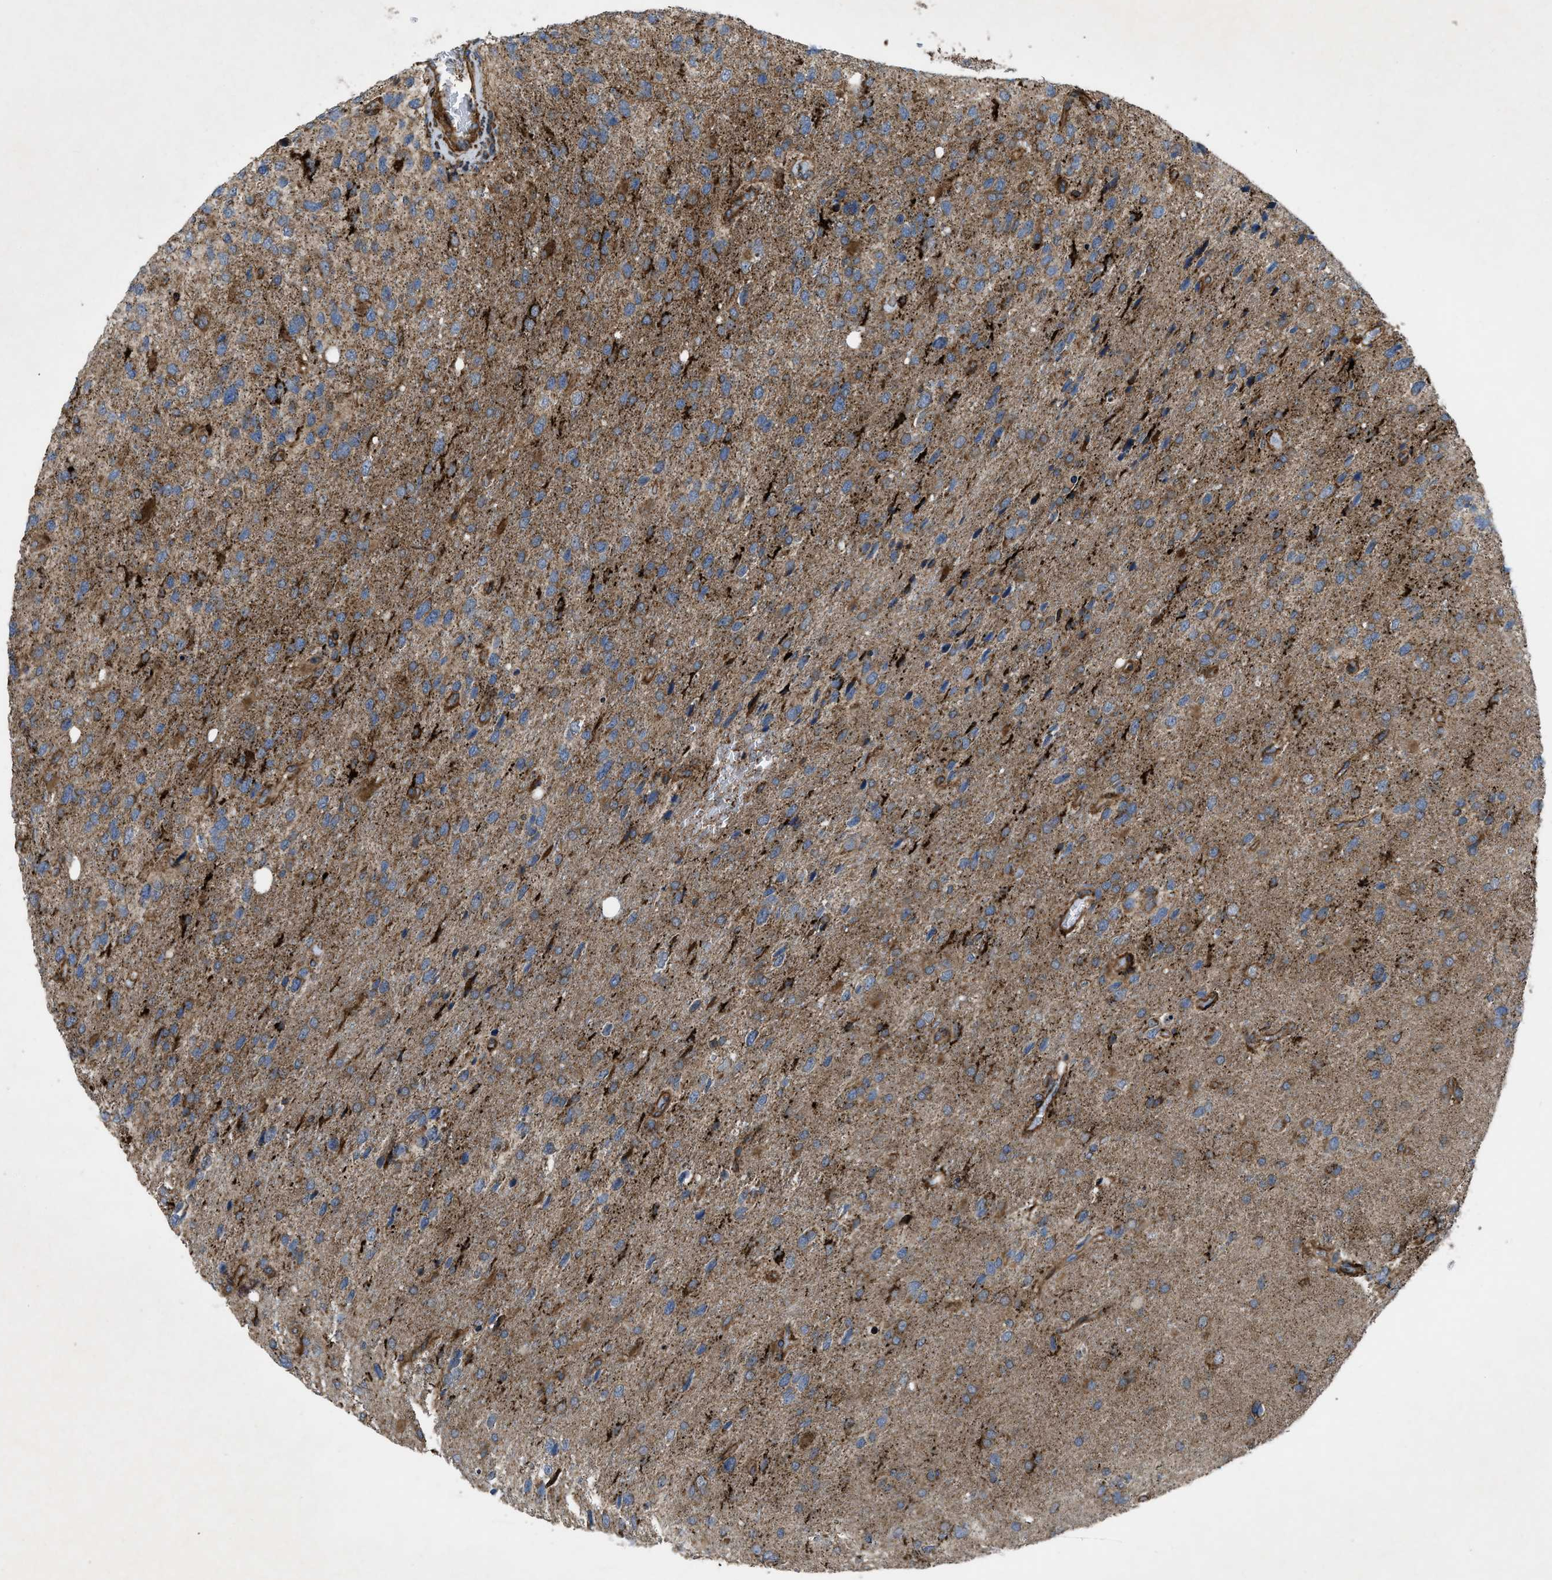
{"staining": {"intensity": "moderate", "quantity": ">75%", "location": "cytoplasmic/membranous"}, "tissue": "glioma", "cell_type": "Tumor cells", "image_type": "cancer", "snomed": [{"axis": "morphology", "description": "Glioma, malignant, High grade"}, {"axis": "topography", "description": "Brain"}], "caption": "The image demonstrates immunohistochemical staining of malignant glioma (high-grade). There is moderate cytoplasmic/membranous positivity is identified in approximately >75% of tumor cells. The protein is shown in brown color, while the nuclei are stained blue.", "gene": "PER3", "patient": {"sex": "female", "age": 58}}